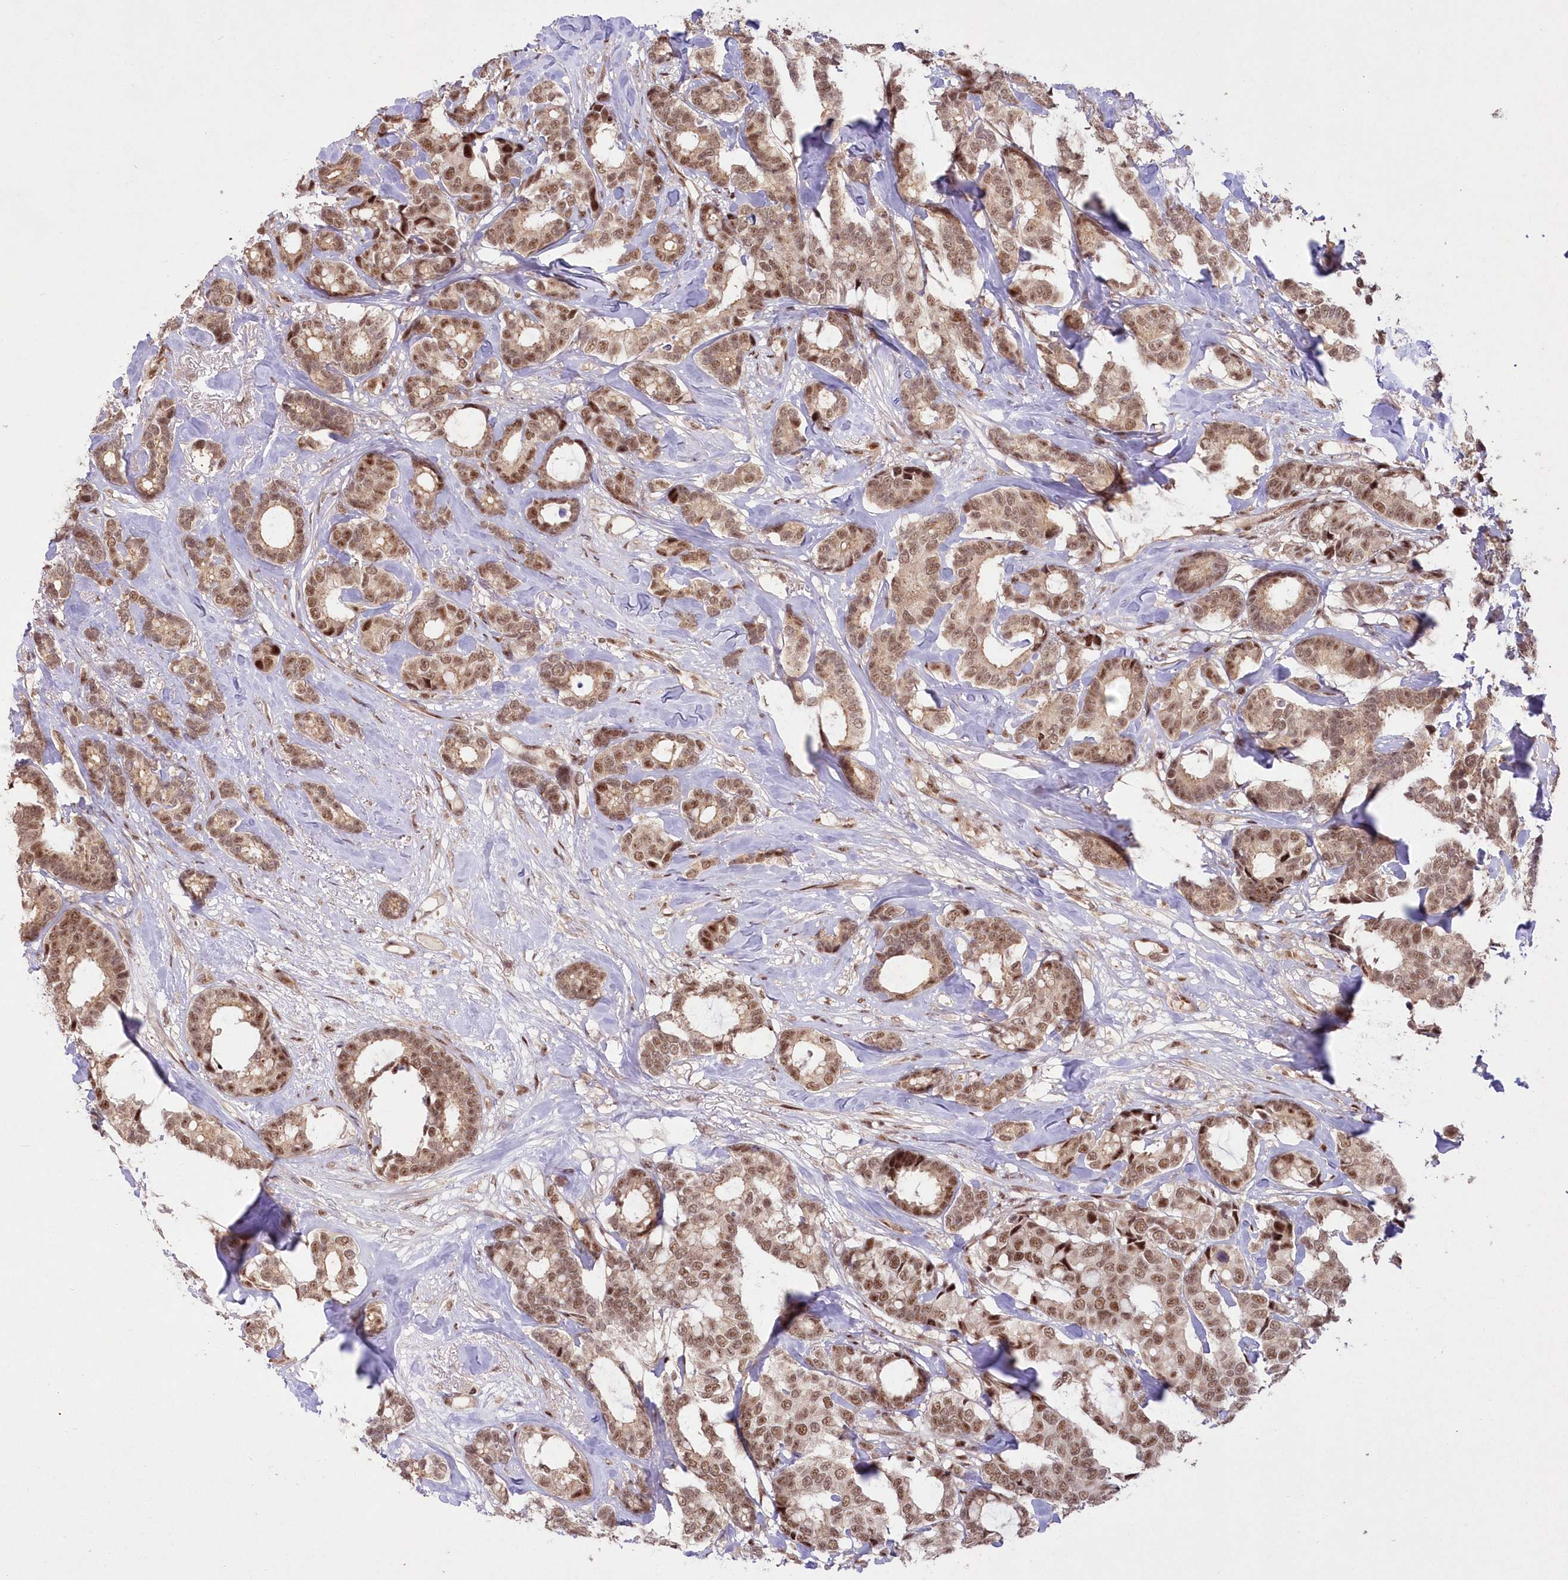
{"staining": {"intensity": "moderate", "quantity": ">75%", "location": "cytoplasmic/membranous,nuclear"}, "tissue": "breast cancer", "cell_type": "Tumor cells", "image_type": "cancer", "snomed": [{"axis": "morphology", "description": "Duct carcinoma"}, {"axis": "topography", "description": "Breast"}], "caption": "The immunohistochemical stain labels moderate cytoplasmic/membranous and nuclear expression in tumor cells of breast cancer tissue.", "gene": "WBP1L", "patient": {"sex": "female", "age": 87}}